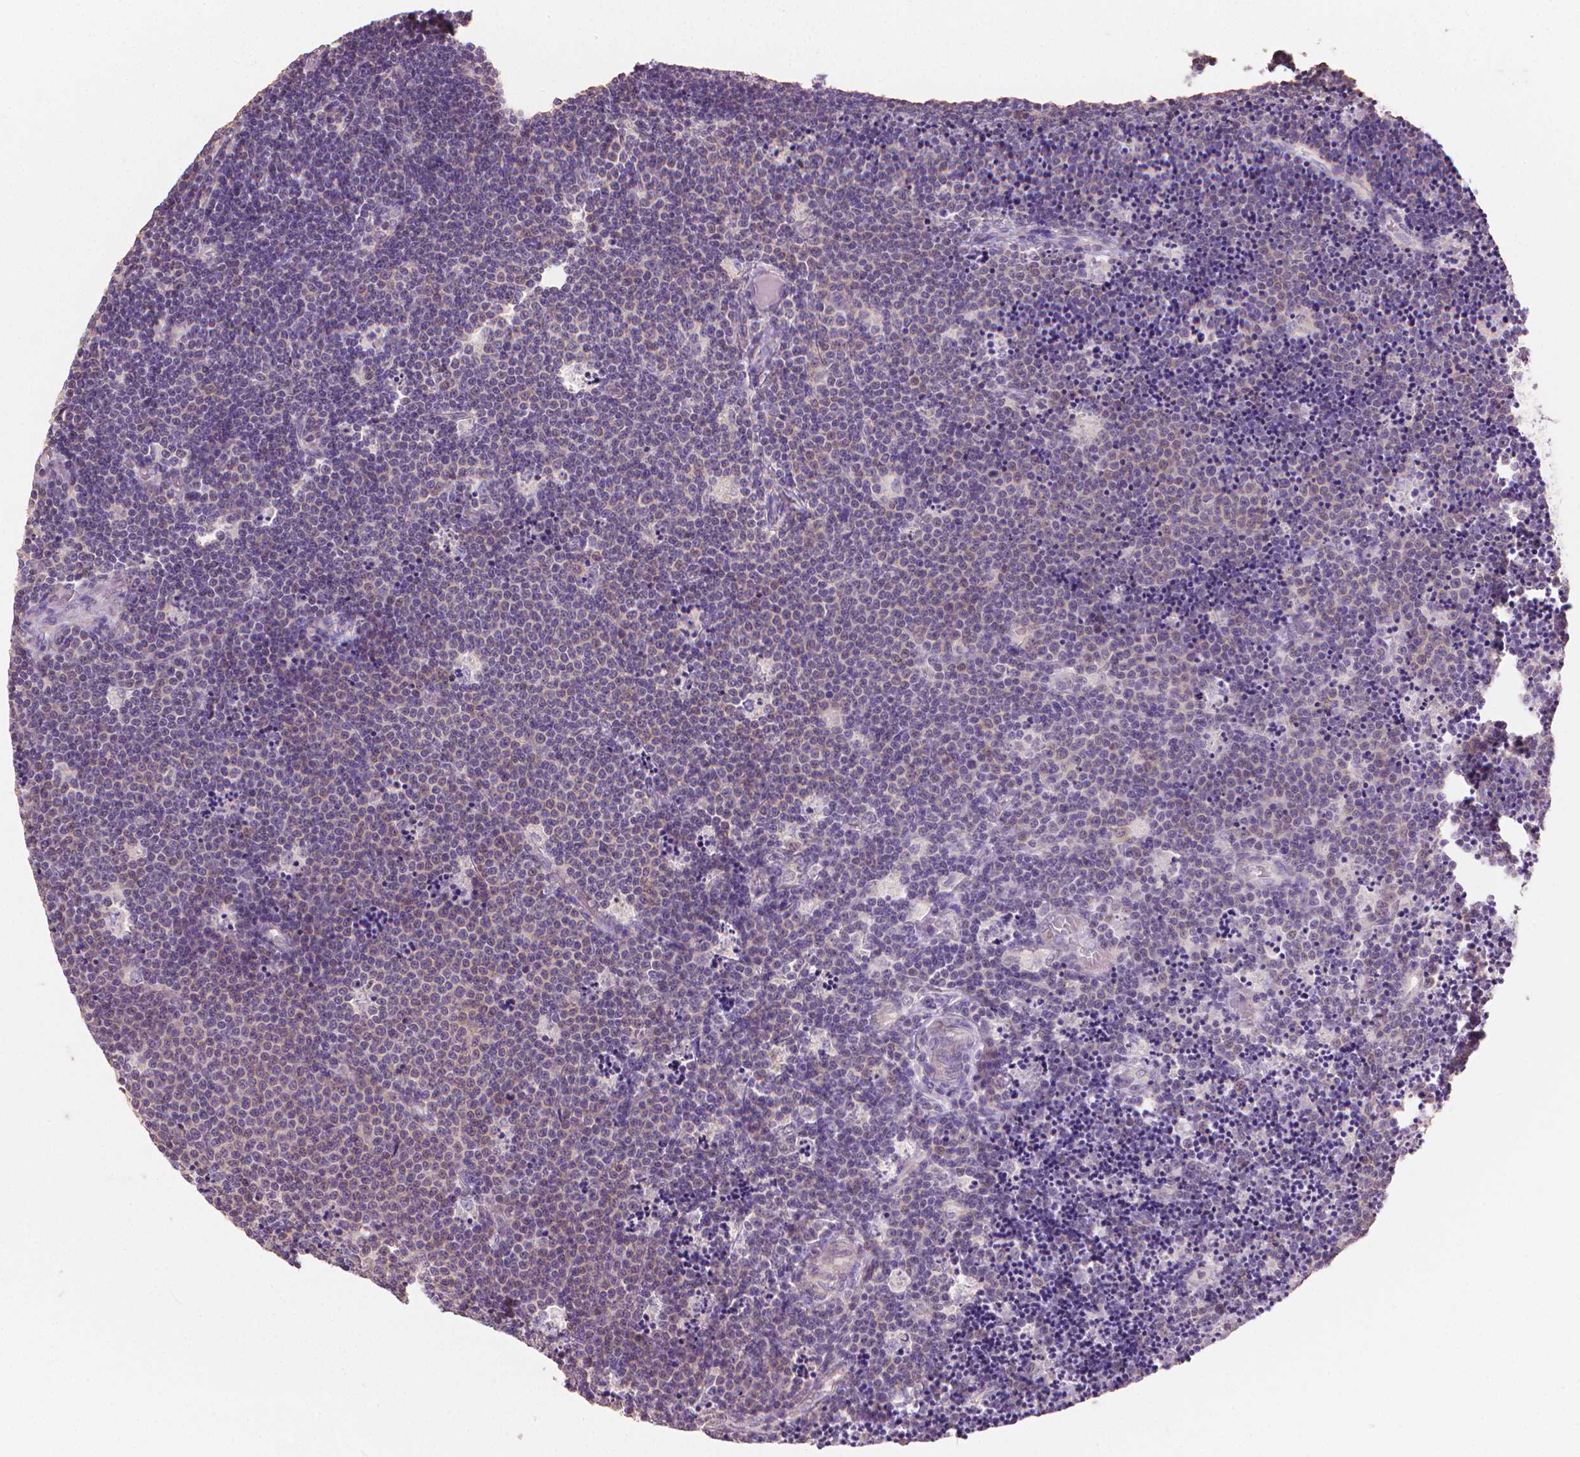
{"staining": {"intensity": "negative", "quantity": "none", "location": "none"}, "tissue": "lymphoma", "cell_type": "Tumor cells", "image_type": "cancer", "snomed": [{"axis": "morphology", "description": "Malignant lymphoma, non-Hodgkin's type, Low grade"}, {"axis": "topography", "description": "Brain"}], "caption": "Malignant lymphoma, non-Hodgkin's type (low-grade) was stained to show a protein in brown. There is no significant staining in tumor cells.", "gene": "CATIP", "patient": {"sex": "female", "age": 66}}